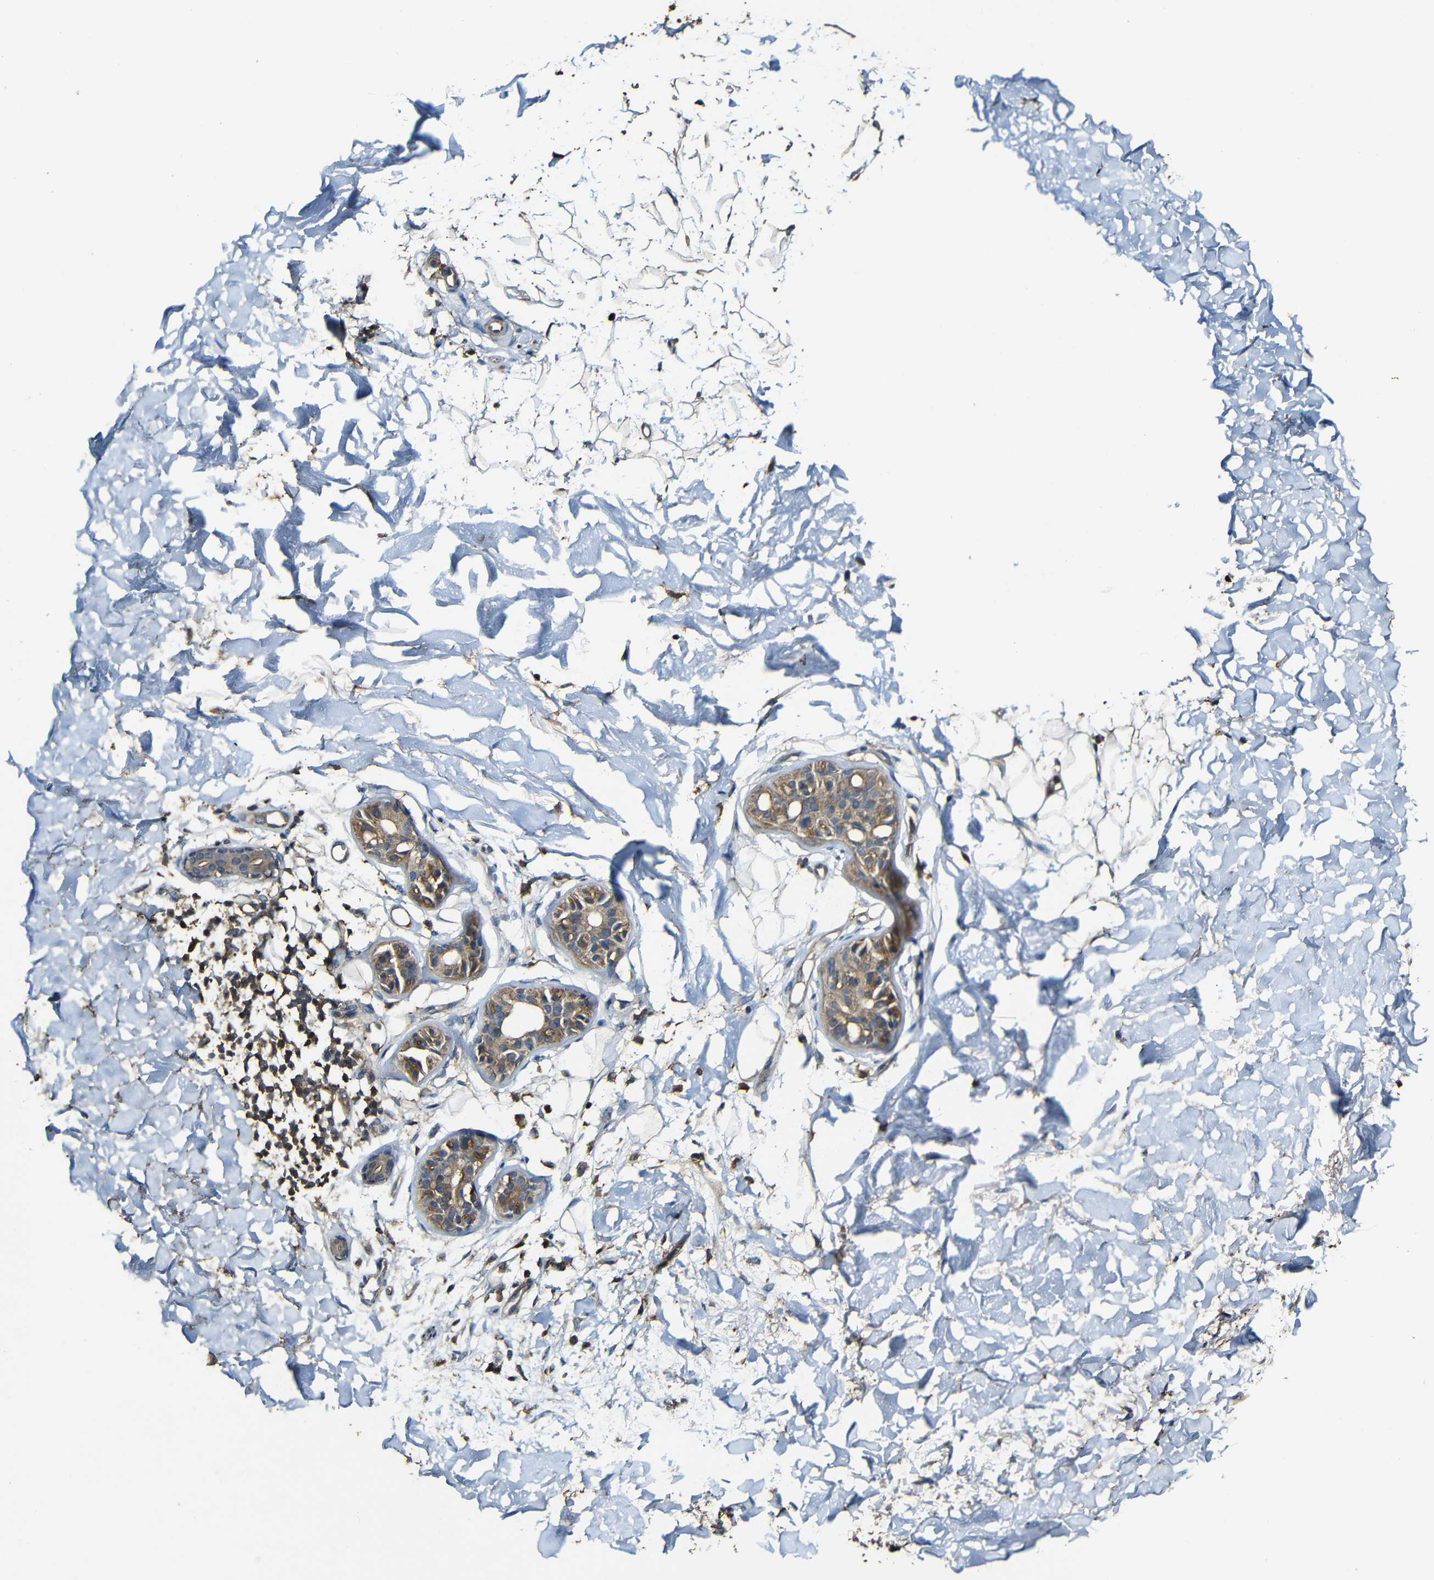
{"staining": {"intensity": "moderate", "quantity": ">75%", "location": "cytoplasmic/membranous"}, "tissue": "skin cancer", "cell_type": "Tumor cells", "image_type": "cancer", "snomed": [{"axis": "morphology", "description": "Basal cell carcinoma"}, {"axis": "topography", "description": "Skin"}], "caption": "Skin basal cell carcinoma stained for a protein shows moderate cytoplasmic/membranous positivity in tumor cells.", "gene": "CASP8", "patient": {"sex": "female", "age": 58}}